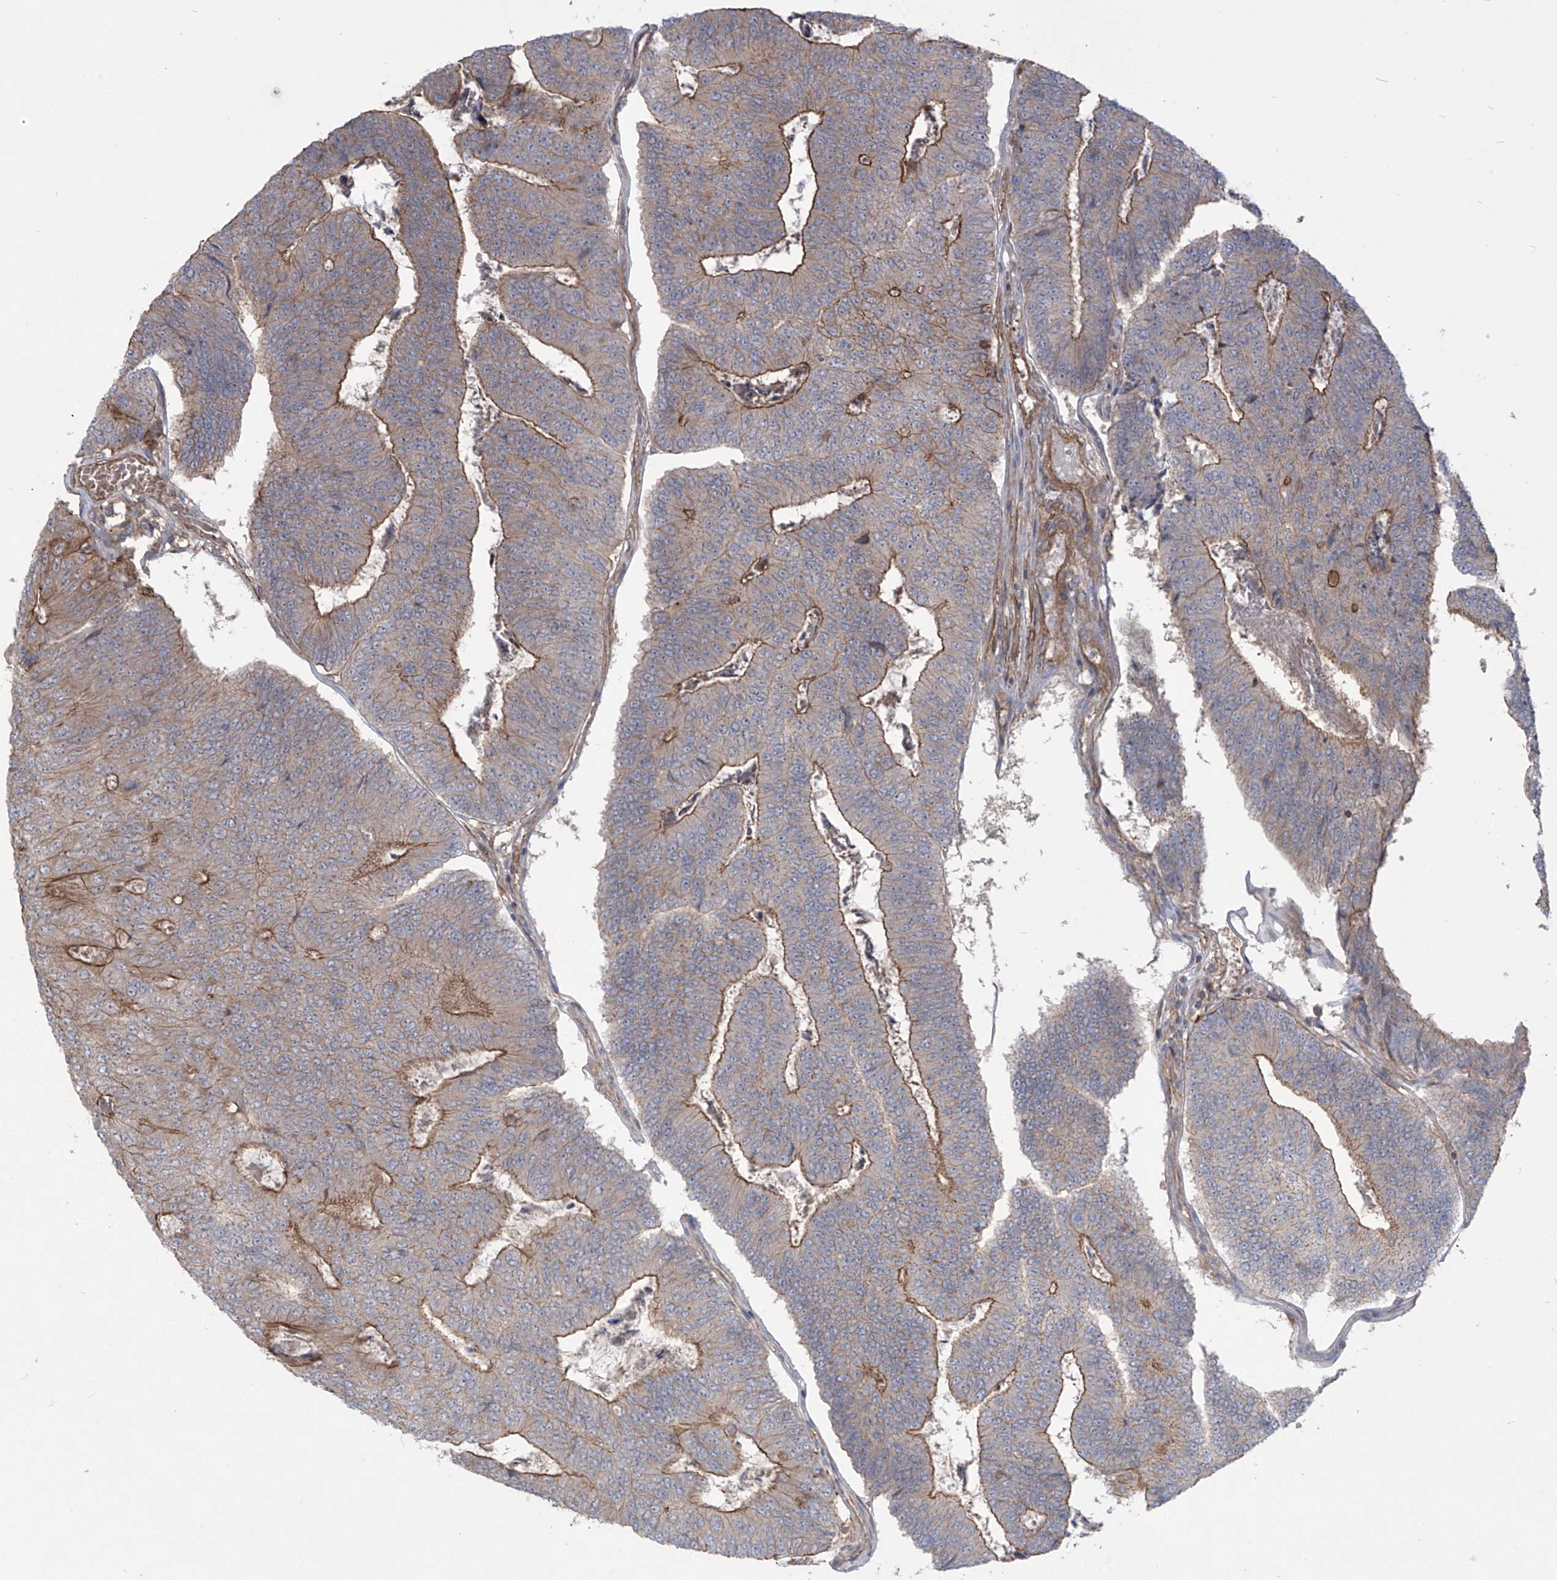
{"staining": {"intensity": "moderate", "quantity": "25%-75%", "location": "cytoplasmic/membranous"}, "tissue": "colorectal cancer", "cell_type": "Tumor cells", "image_type": "cancer", "snomed": [{"axis": "morphology", "description": "Adenocarcinoma, NOS"}, {"axis": "topography", "description": "Colon"}], "caption": "The micrograph displays a brown stain indicating the presence of a protein in the cytoplasmic/membranous of tumor cells in adenocarcinoma (colorectal).", "gene": "TRMU", "patient": {"sex": "female", "age": 67}}